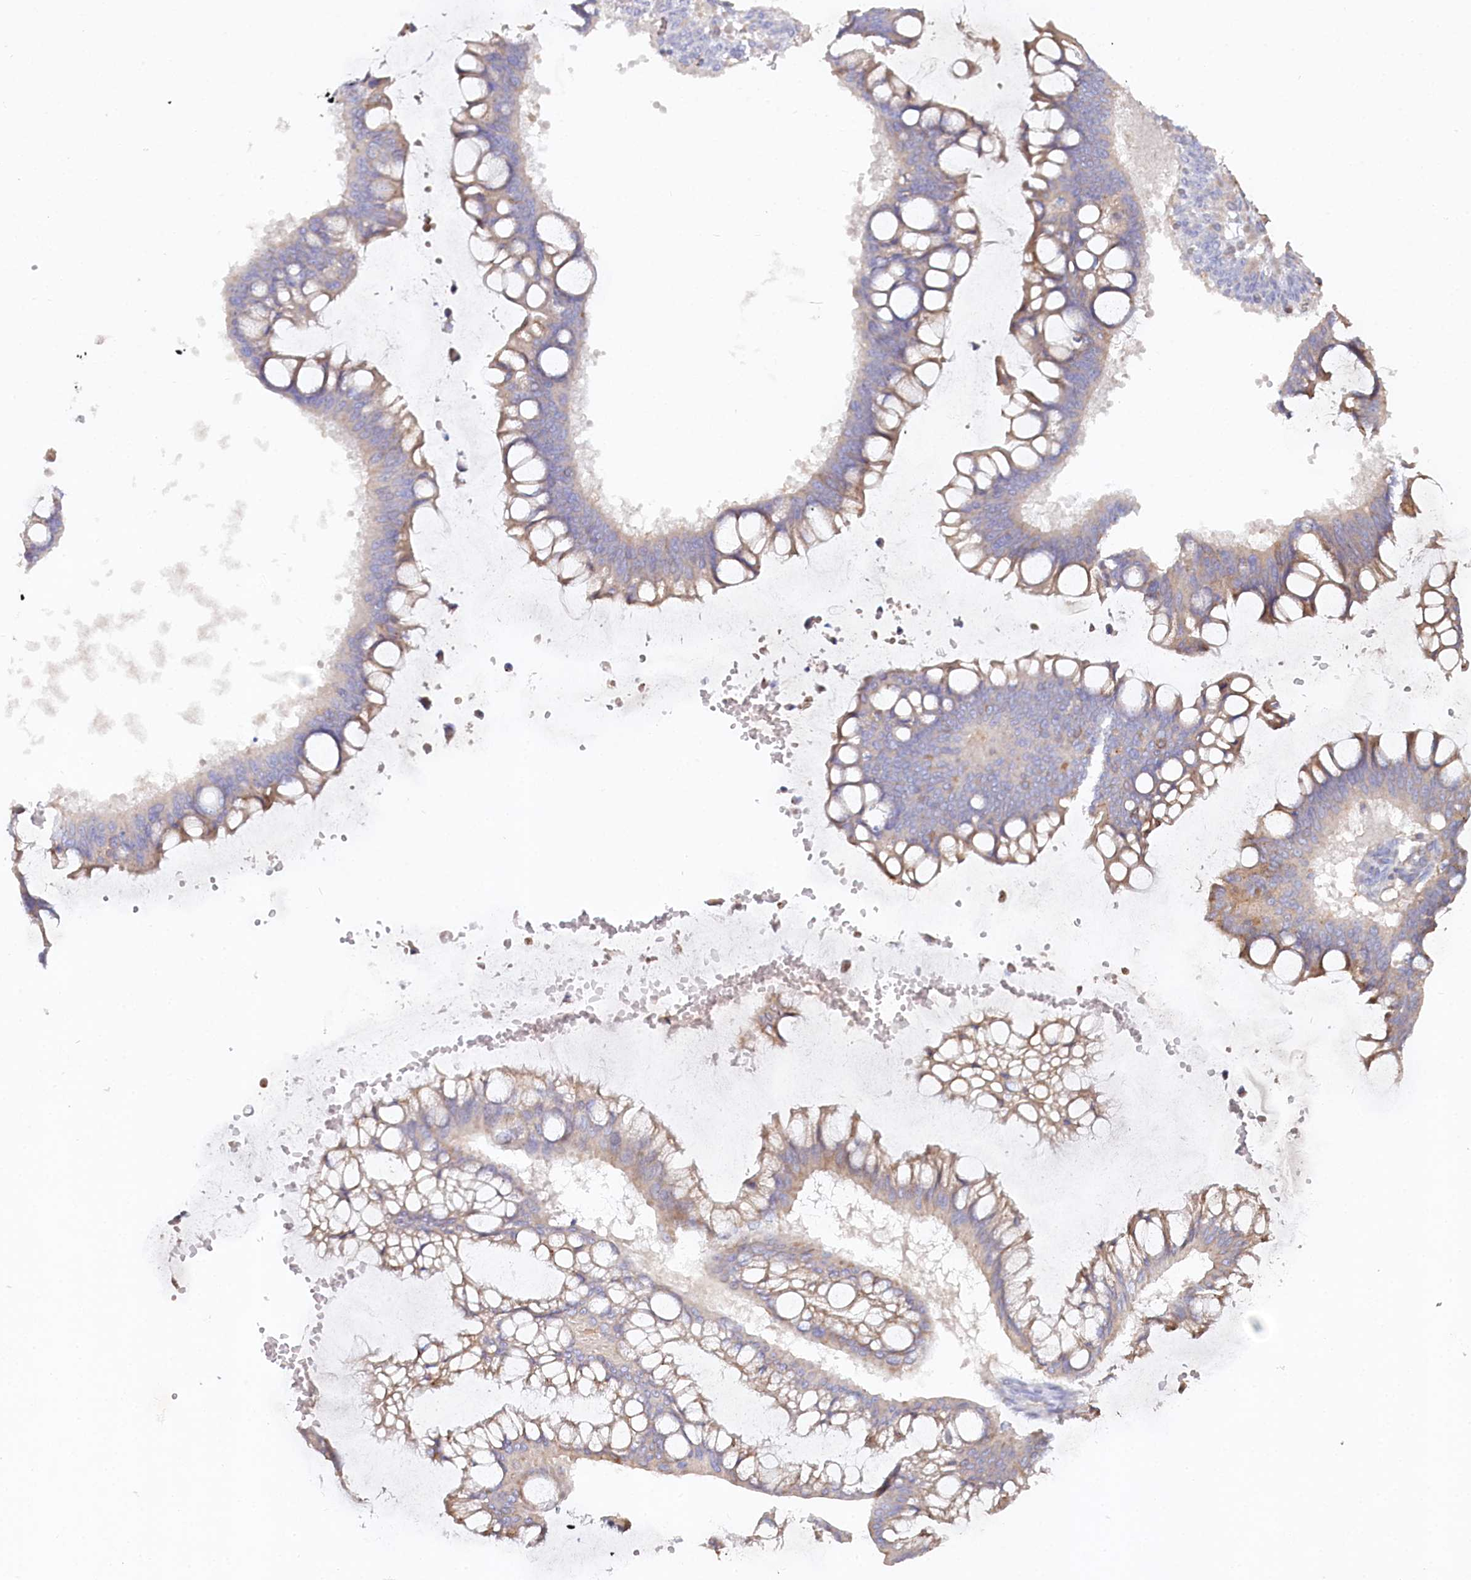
{"staining": {"intensity": "moderate", "quantity": "<25%", "location": "cytoplasmic/membranous"}, "tissue": "ovarian cancer", "cell_type": "Tumor cells", "image_type": "cancer", "snomed": [{"axis": "morphology", "description": "Cystadenocarcinoma, mucinous, NOS"}, {"axis": "topography", "description": "Ovary"}], "caption": "This is a photomicrograph of IHC staining of ovarian mucinous cystadenocarcinoma, which shows moderate expression in the cytoplasmic/membranous of tumor cells.", "gene": "RBP5", "patient": {"sex": "female", "age": 73}}